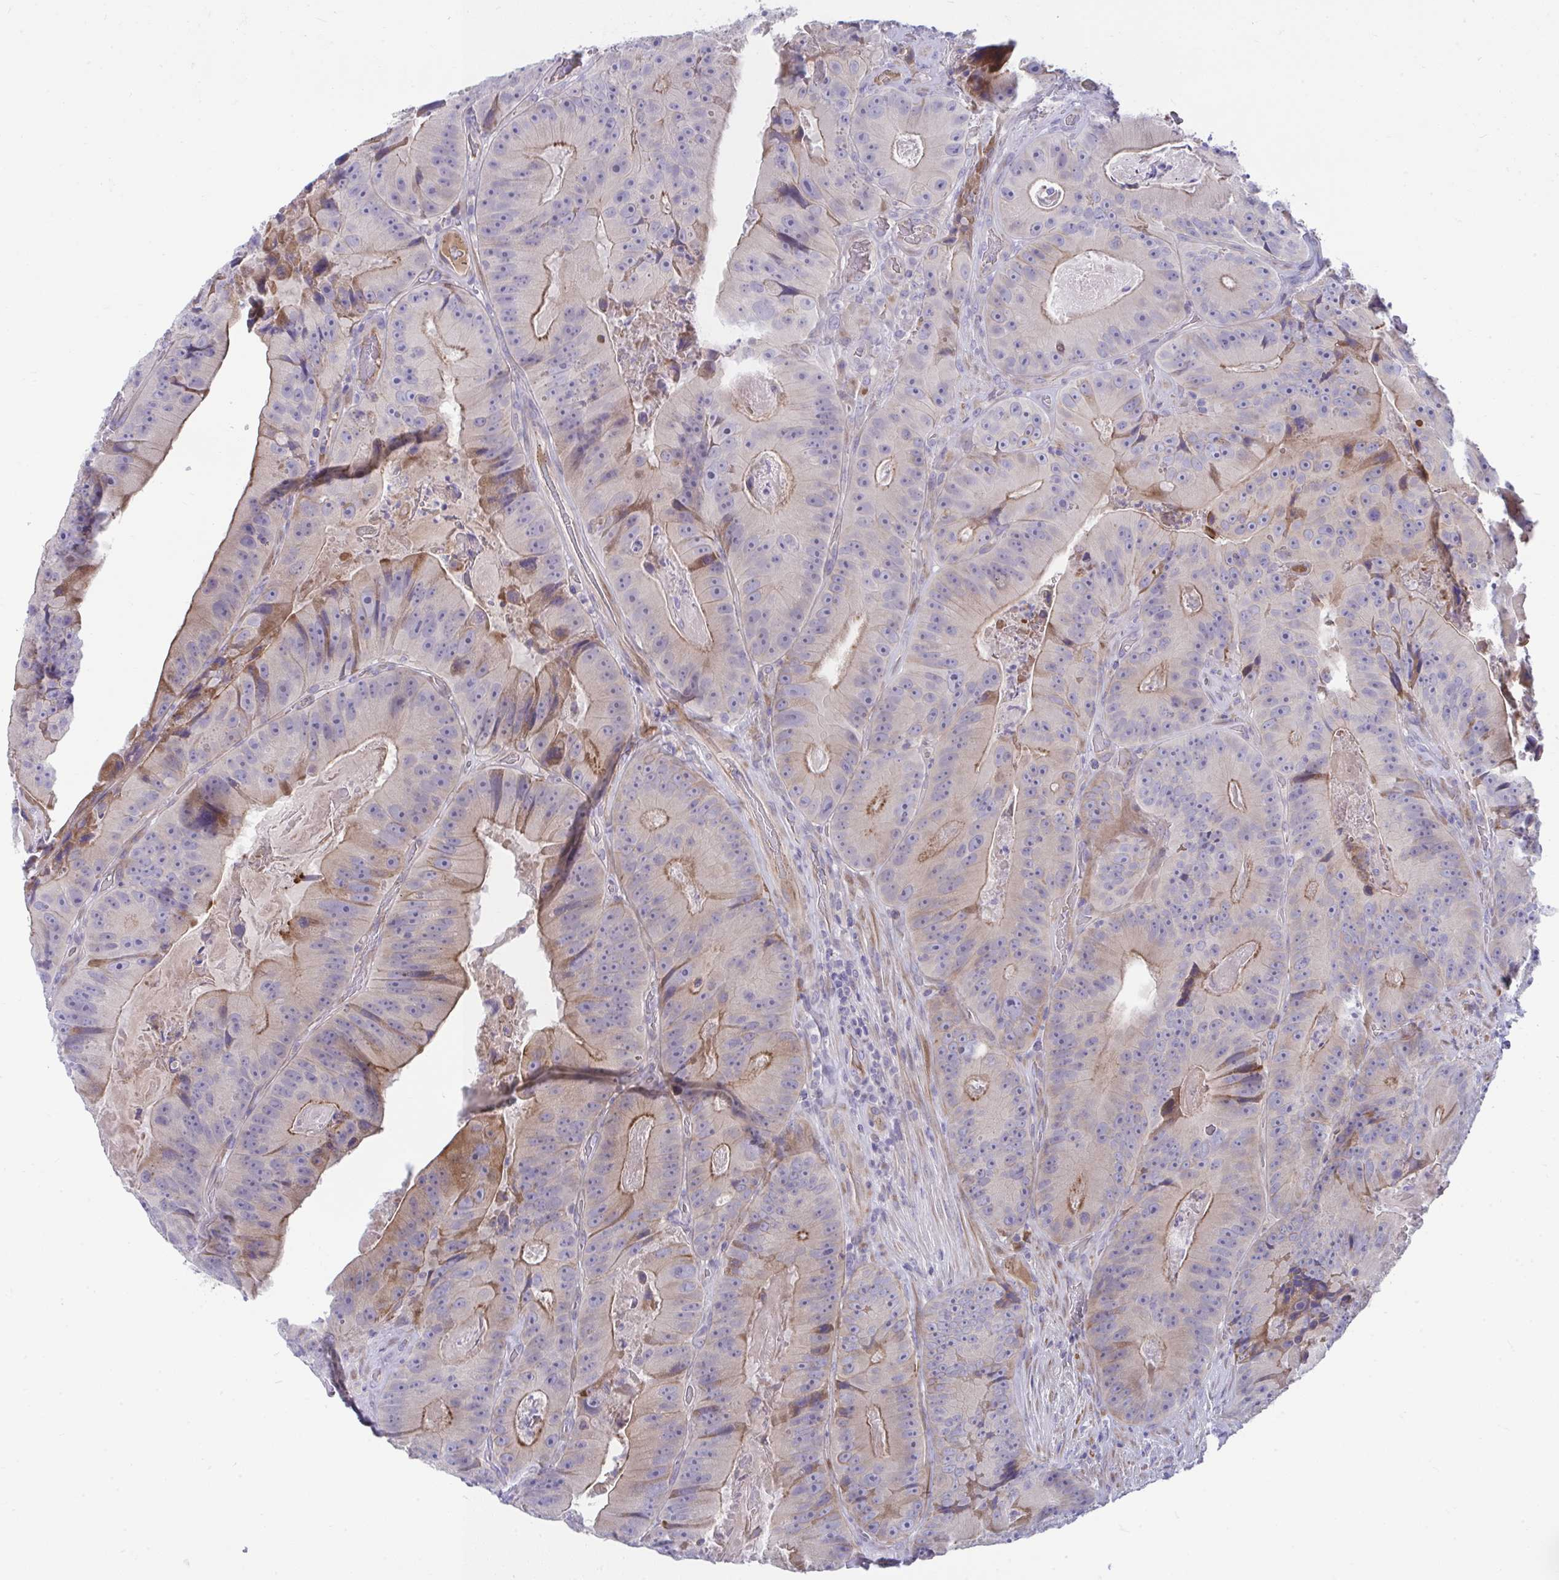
{"staining": {"intensity": "moderate", "quantity": "<25%", "location": "cytoplasmic/membranous"}, "tissue": "colorectal cancer", "cell_type": "Tumor cells", "image_type": "cancer", "snomed": [{"axis": "morphology", "description": "Adenocarcinoma, NOS"}, {"axis": "topography", "description": "Colon"}], "caption": "Colorectal cancer (adenocarcinoma) tissue exhibits moderate cytoplasmic/membranous expression in about <25% of tumor cells", "gene": "PIGZ", "patient": {"sex": "female", "age": 86}}